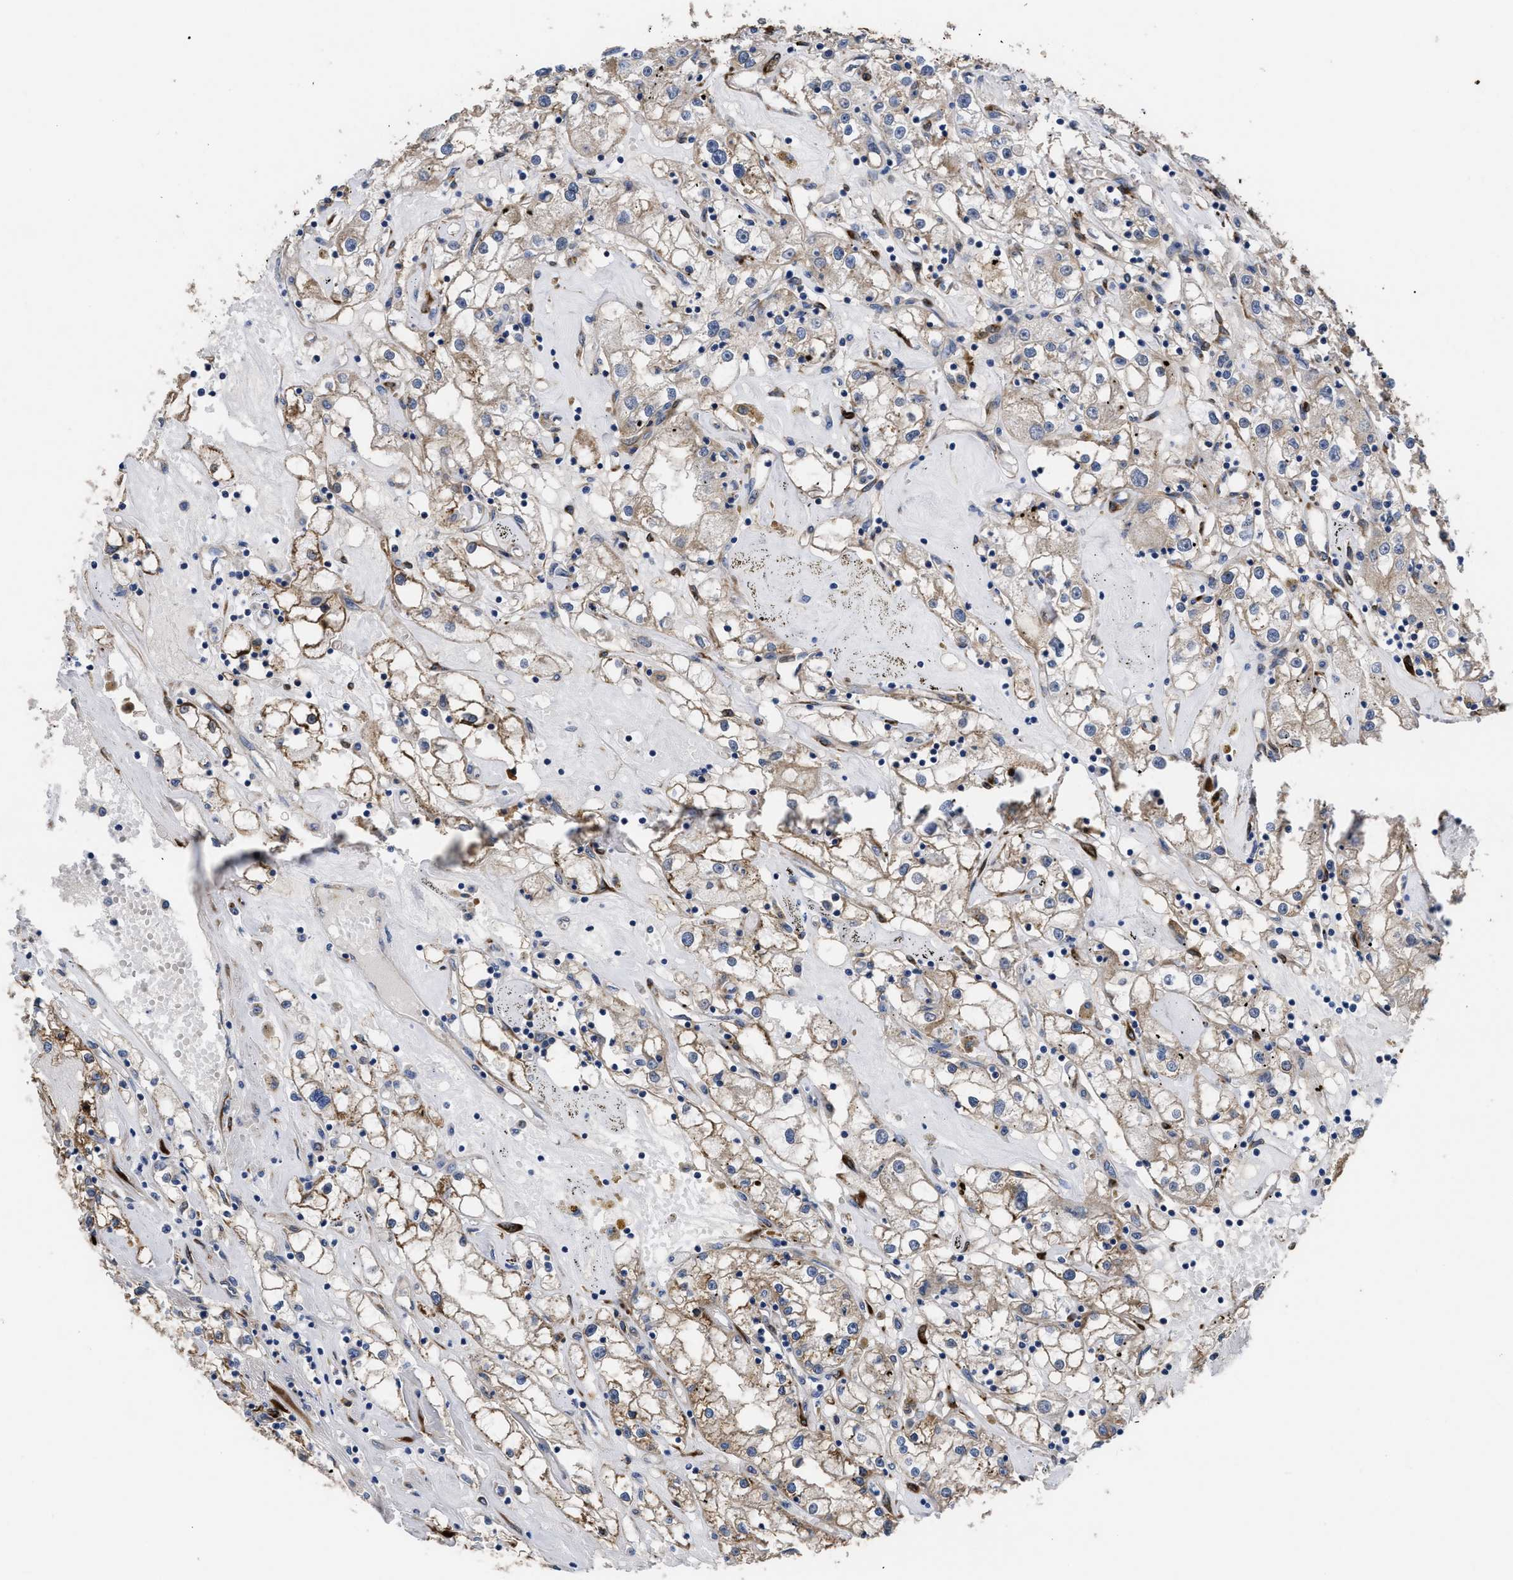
{"staining": {"intensity": "weak", "quantity": ">75%", "location": "cytoplasmic/membranous"}, "tissue": "renal cancer", "cell_type": "Tumor cells", "image_type": "cancer", "snomed": [{"axis": "morphology", "description": "Adenocarcinoma, NOS"}, {"axis": "topography", "description": "Kidney"}], "caption": "There is low levels of weak cytoplasmic/membranous positivity in tumor cells of adenocarcinoma (renal), as demonstrated by immunohistochemical staining (brown color).", "gene": "SQLE", "patient": {"sex": "male", "age": 56}}